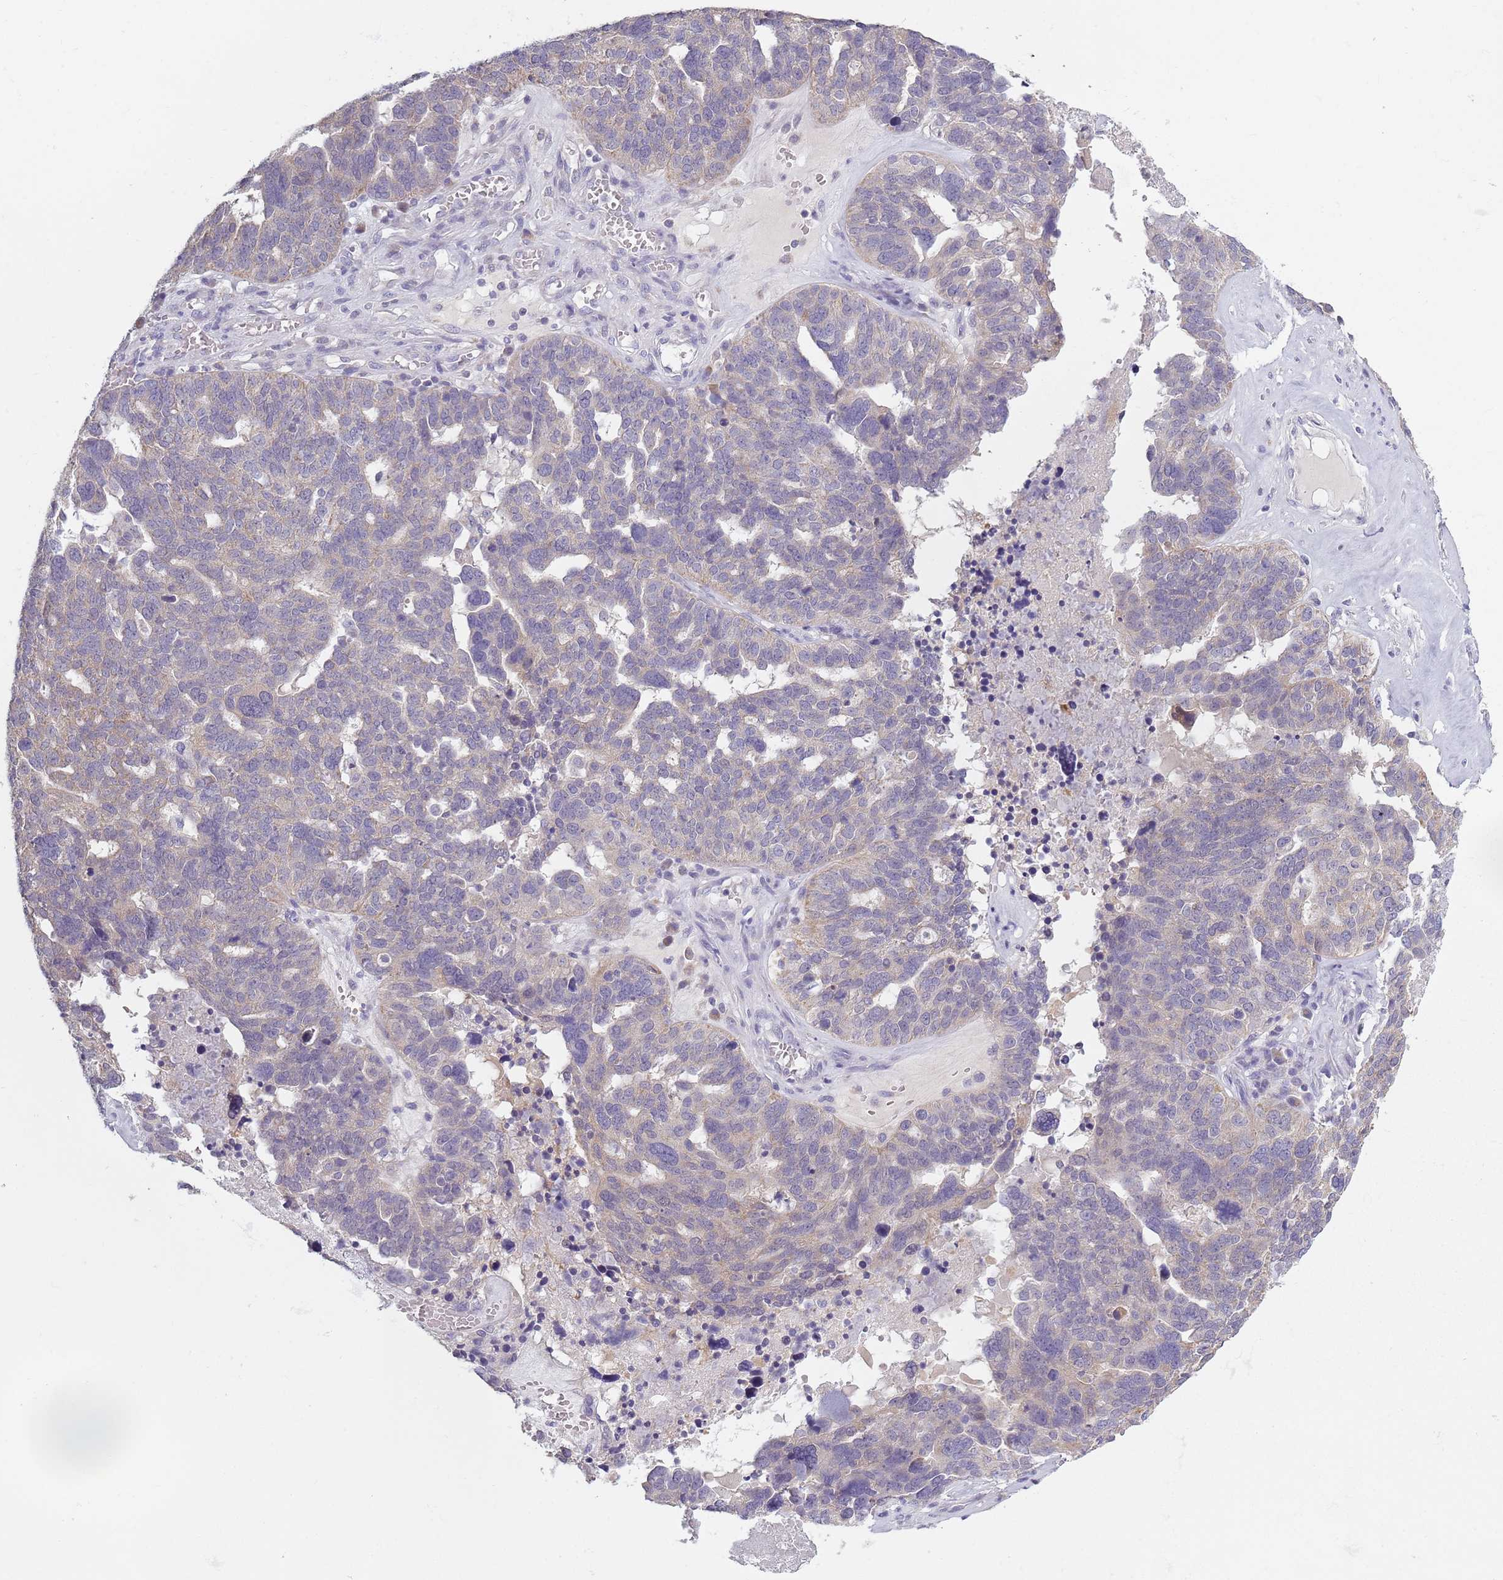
{"staining": {"intensity": "negative", "quantity": "none", "location": "none"}, "tissue": "ovarian cancer", "cell_type": "Tumor cells", "image_type": "cancer", "snomed": [{"axis": "morphology", "description": "Cystadenocarcinoma, serous, NOS"}, {"axis": "topography", "description": "Ovary"}], "caption": "Human serous cystadenocarcinoma (ovarian) stained for a protein using IHC shows no staining in tumor cells.", "gene": "COQ5", "patient": {"sex": "female", "age": 59}}